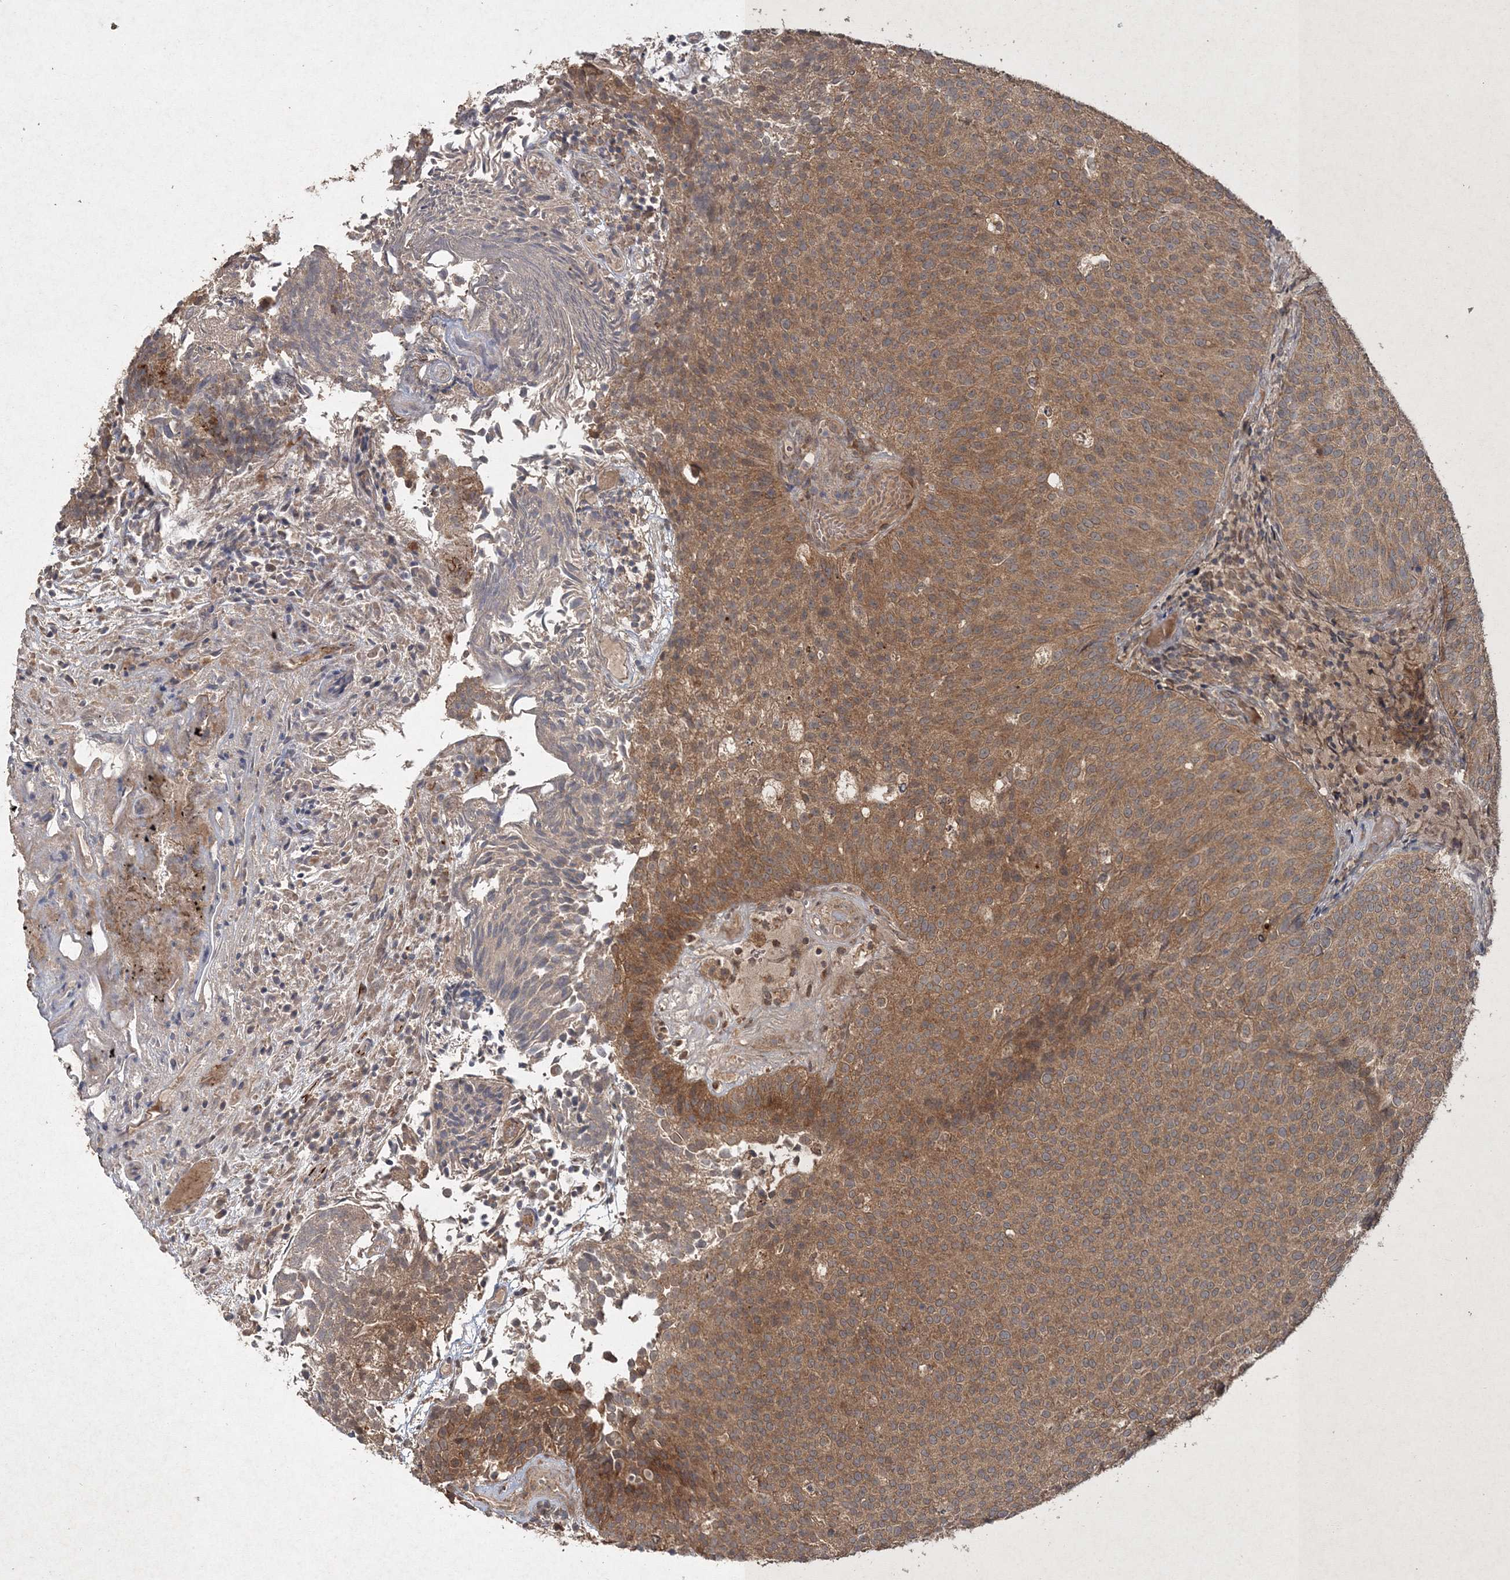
{"staining": {"intensity": "moderate", "quantity": ">75%", "location": "cytoplasmic/membranous"}, "tissue": "urothelial cancer", "cell_type": "Tumor cells", "image_type": "cancer", "snomed": [{"axis": "morphology", "description": "Urothelial carcinoma, Low grade"}, {"axis": "topography", "description": "Urinary bladder"}], "caption": "A high-resolution image shows immunohistochemistry staining of urothelial cancer, which shows moderate cytoplasmic/membranous positivity in about >75% of tumor cells.", "gene": "SPRY1", "patient": {"sex": "male", "age": 86}}